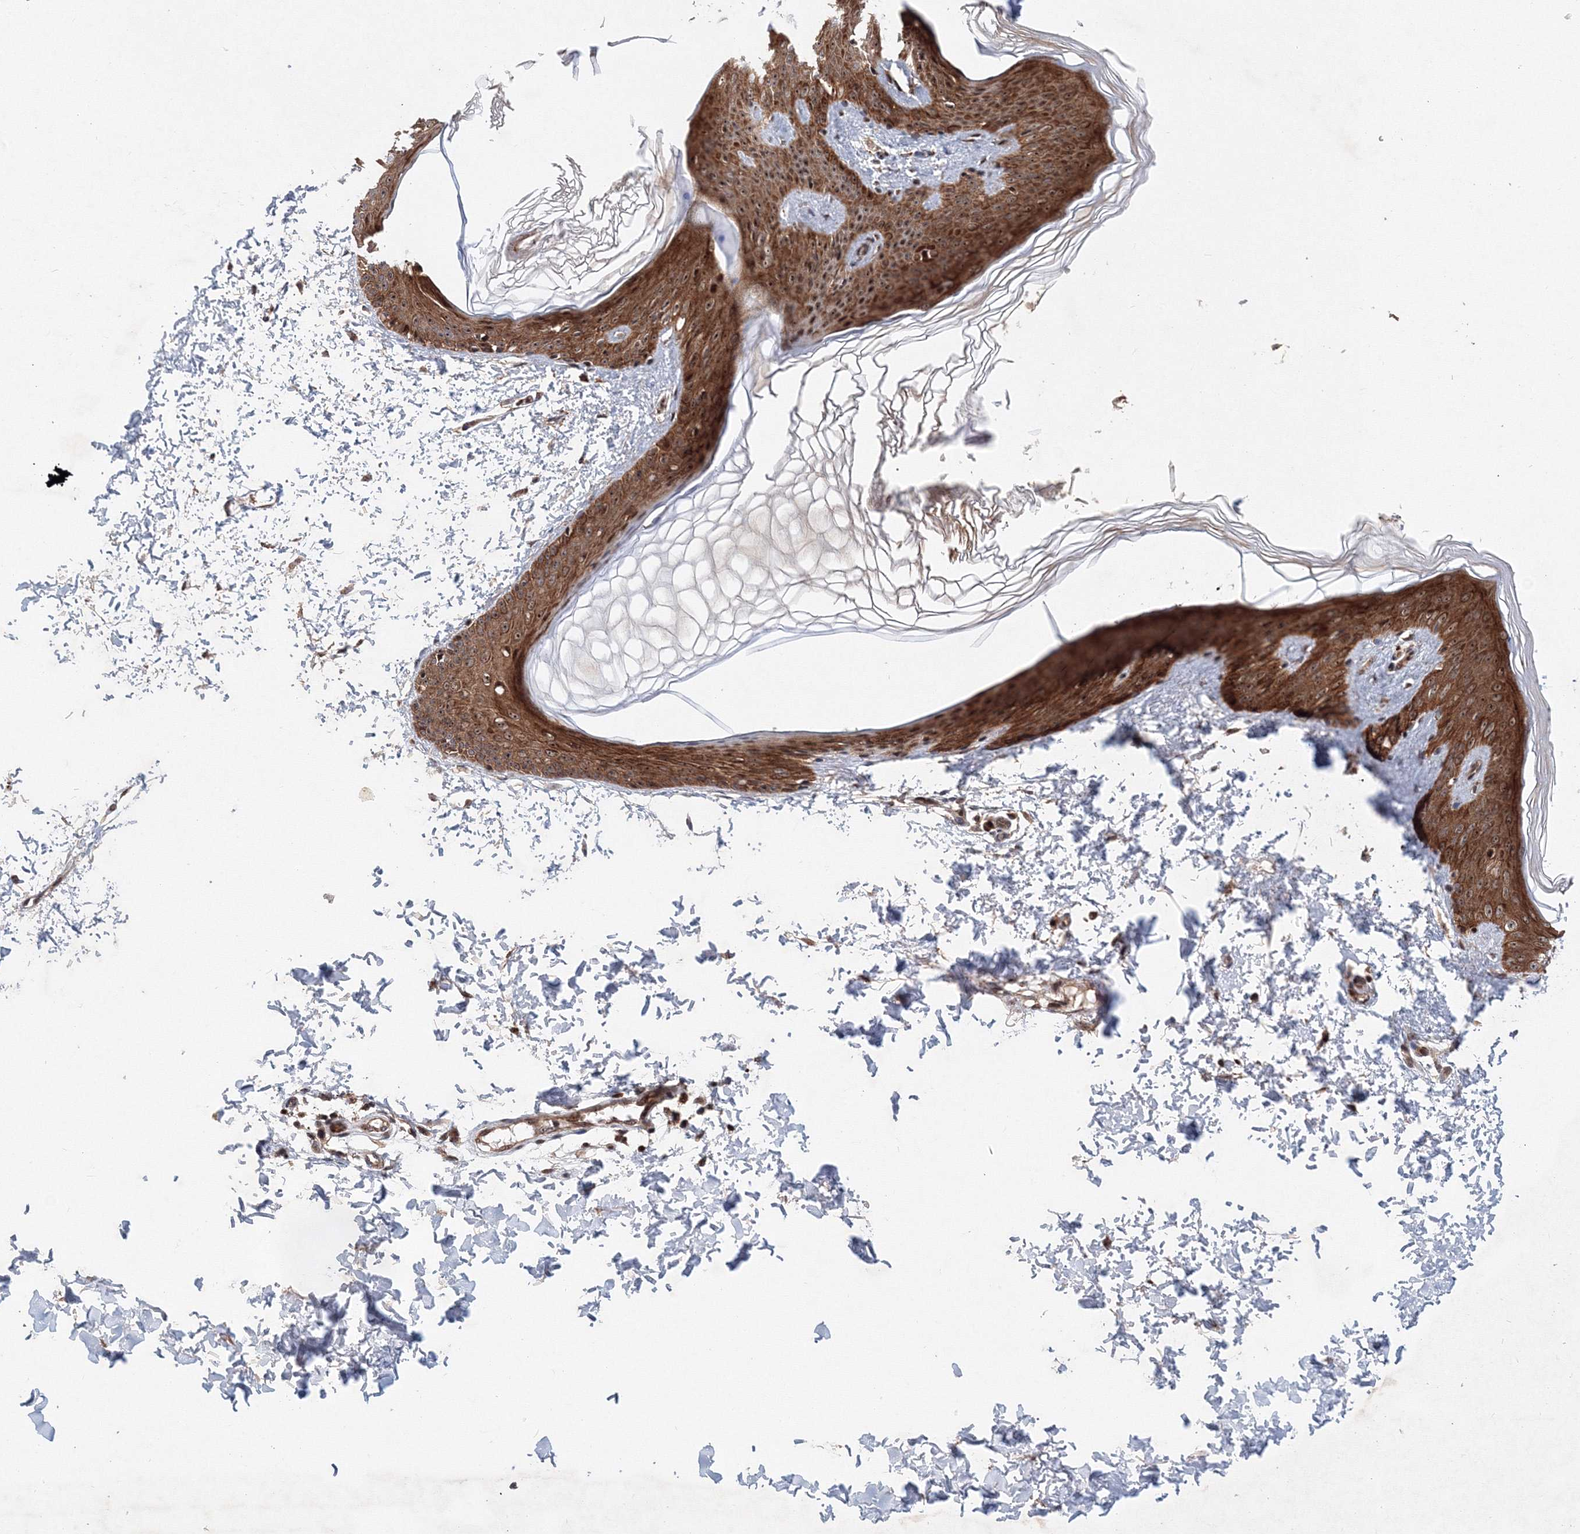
{"staining": {"intensity": "weak", "quantity": ">75%", "location": "cytoplasmic/membranous"}, "tissue": "skin", "cell_type": "Fibroblasts", "image_type": "normal", "snomed": [{"axis": "morphology", "description": "Normal tissue, NOS"}, {"axis": "morphology", "description": "Neoplasm, benign, NOS"}, {"axis": "topography", "description": "Skin"}, {"axis": "topography", "description": "Soft tissue"}], "caption": "Immunohistochemical staining of benign skin shows >75% levels of weak cytoplasmic/membranous protein expression in approximately >75% of fibroblasts.", "gene": "ANKAR", "patient": {"sex": "male", "age": 26}}